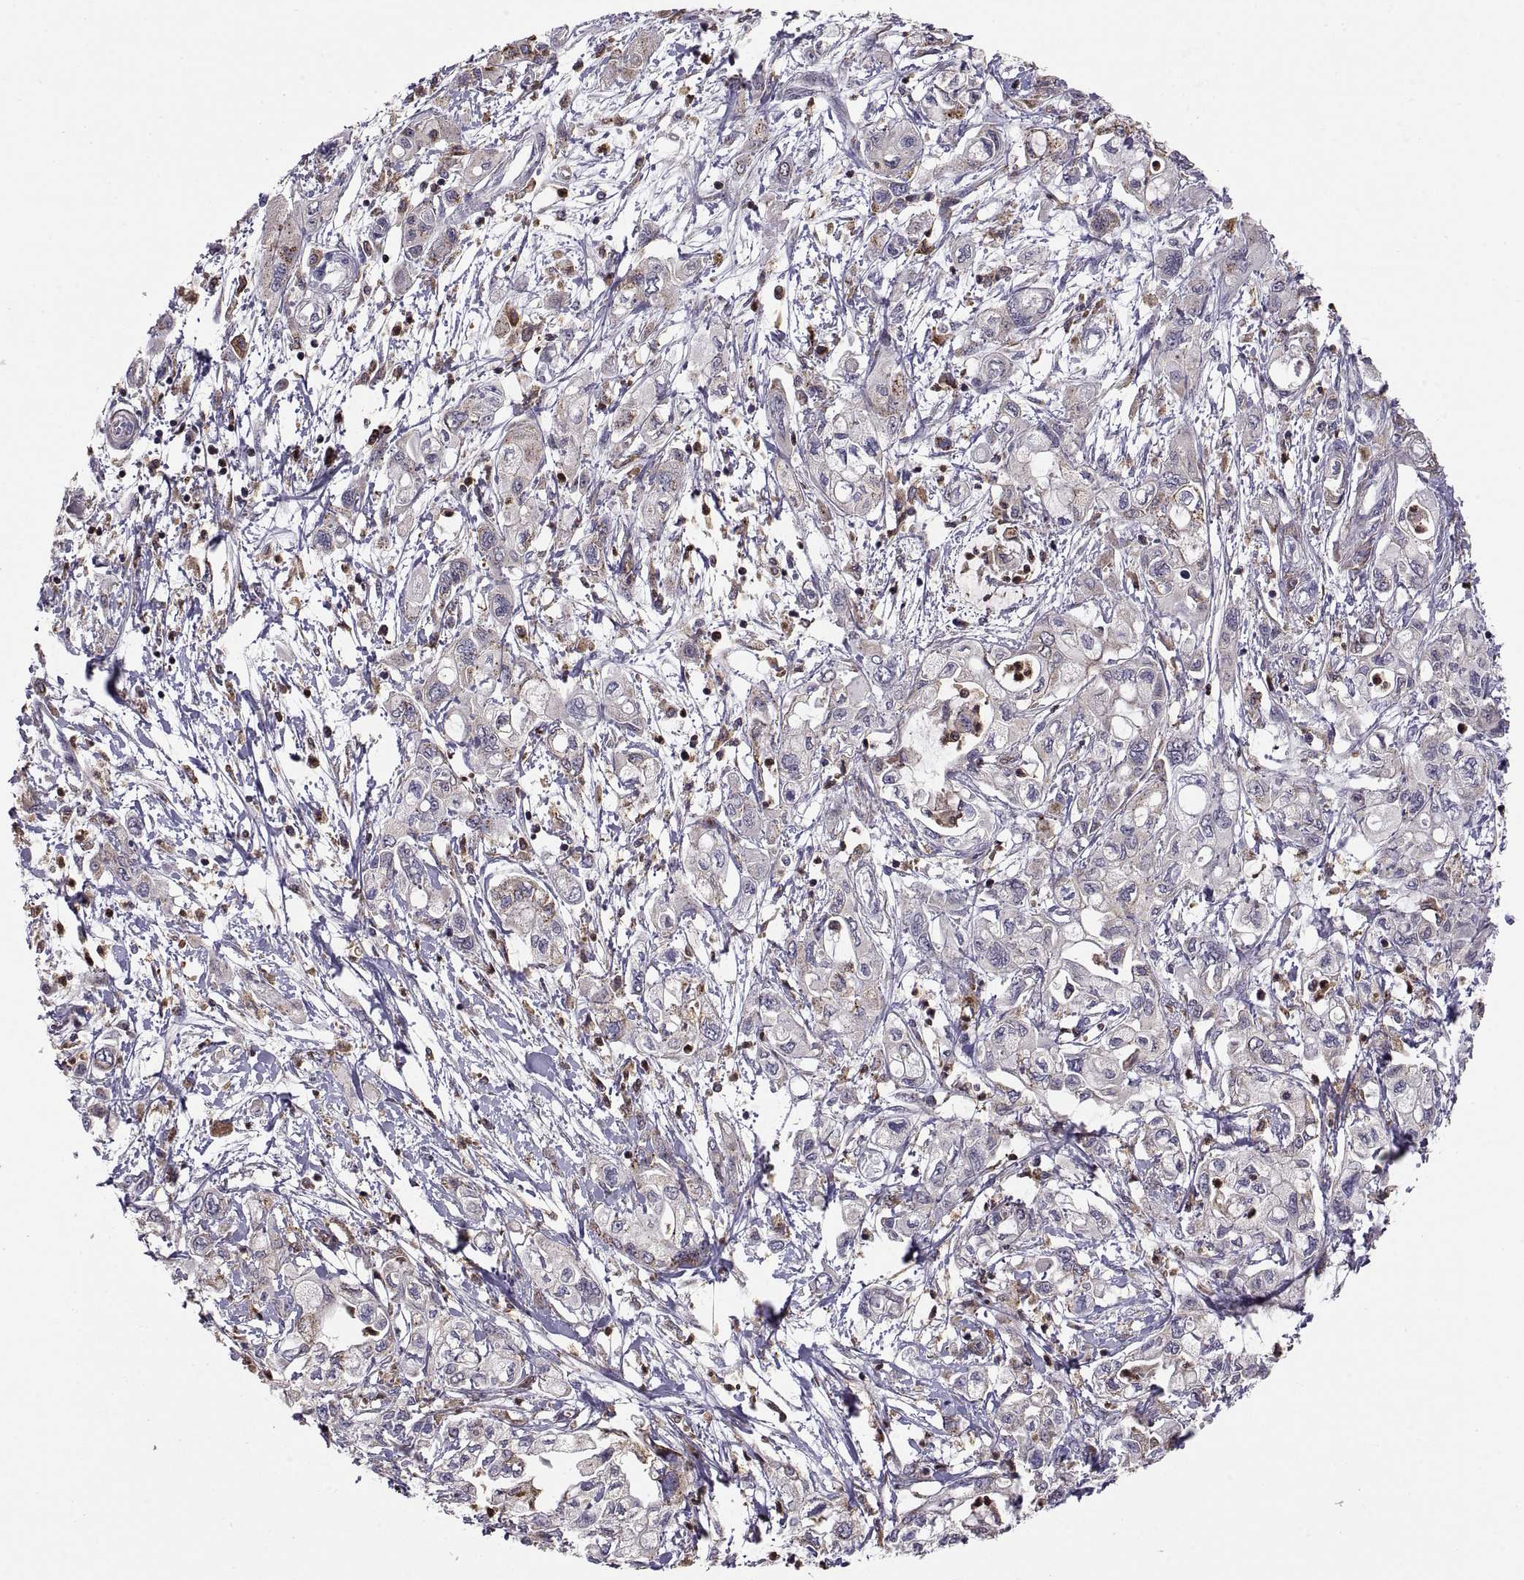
{"staining": {"intensity": "strong", "quantity": "<25%", "location": "cytoplasmic/membranous"}, "tissue": "pancreatic cancer", "cell_type": "Tumor cells", "image_type": "cancer", "snomed": [{"axis": "morphology", "description": "Adenocarcinoma, NOS"}, {"axis": "topography", "description": "Pancreas"}], "caption": "This image displays immunohistochemistry (IHC) staining of pancreatic cancer (adenocarcinoma), with medium strong cytoplasmic/membranous staining in about <25% of tumor cells.", "gene": "ACAP1", "patient": {"sex": "male", "age": 54}}